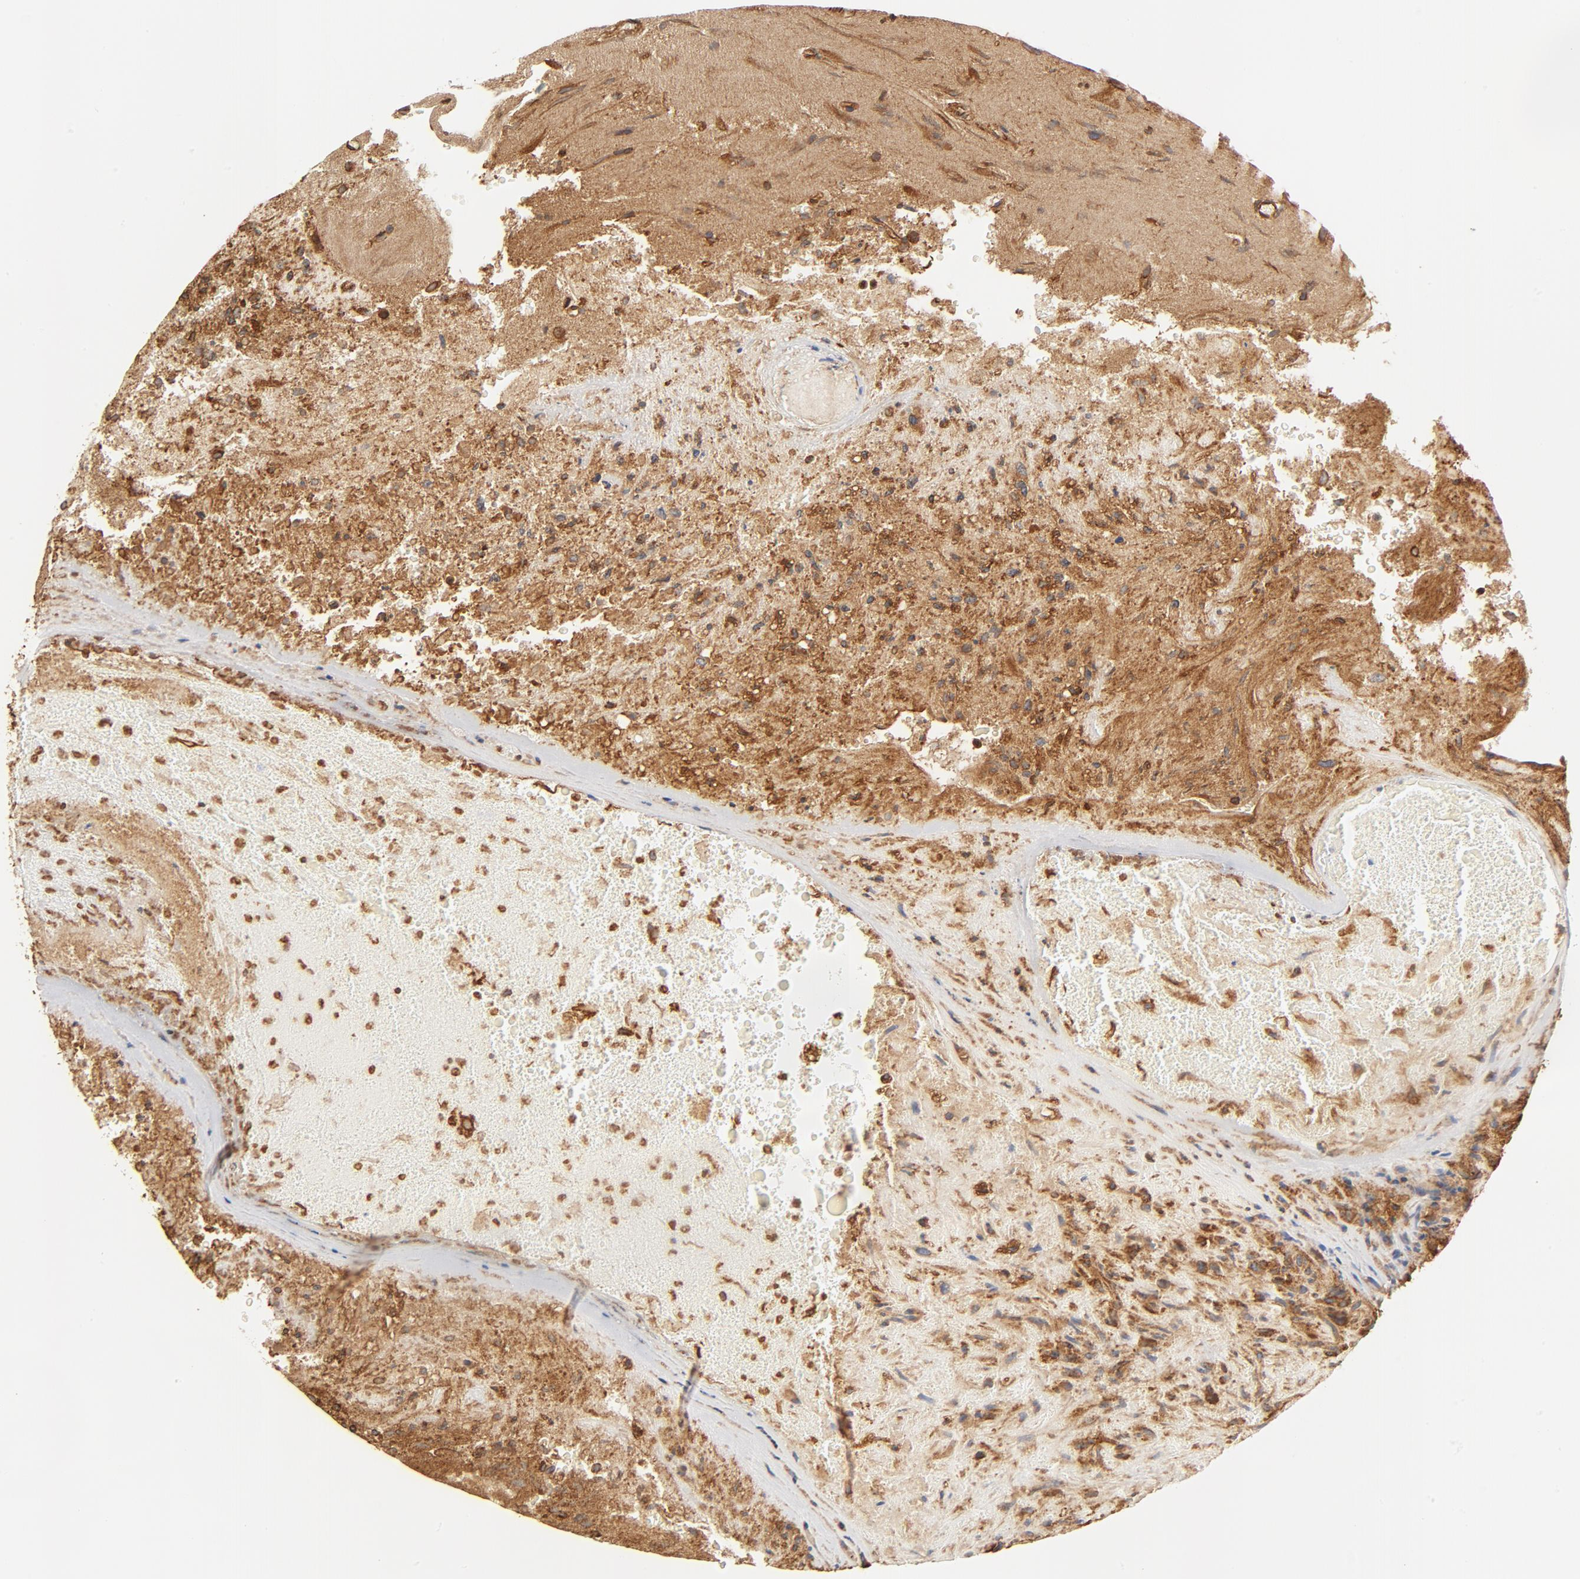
{"staining": {"intensity": "moderate", "quantity": ">75%", "location": "cytoplasmic/membranous"}, "tissue": "glioma", "cell_type": "Tumor cells", "image_type": "cancer", "snomed": [{"axis": "morphology", "description": "Normal tissue, NOS"}, {"axis": "morphology", "description": "Glioma, malignant, High grade"}, {"axis": "topography", "description": "Cerebral cortex"}], "caption": "The immunohistochemical stain shows moderate cytoplasmic/membranous positivity in tumor cells of glioma tissue.", "gene": "BCAP31", "patient": {"sex": "male", "age": 75}}